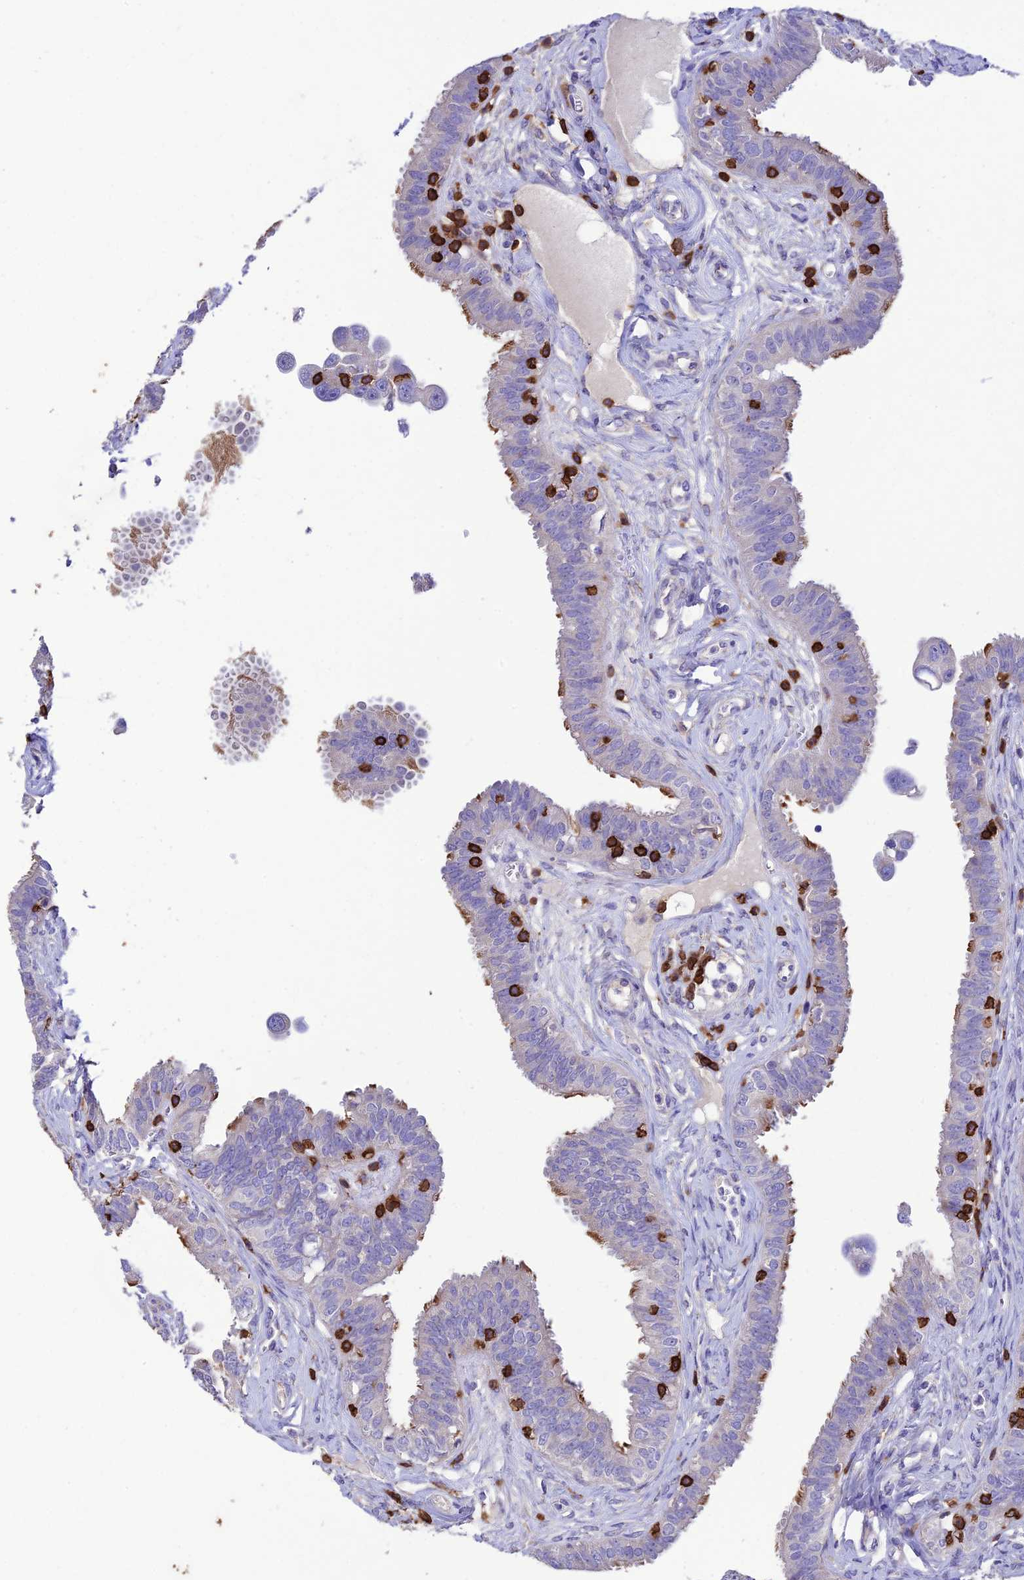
{"staining": {"intensity": "strong", "quantity": "<25%", "location": "cytoplasmic/membranous"}, "tissue": "fallopian tube", "cell_type": "Glandular cells", "image_type": "normal", "snomed": [{"axis": "morphology", "description": "Normal tissue, NOS"}, {"axis": "morphology", "description": "Carcinoma, NOS"}, {"axis": "topography", "description": "Fallopian tube"}, {"axis": "topography", "description": "Ovary"}], "caption": "The immunohistochemical stain shows strong cytoplasmic/membranous positivity in glandular cells of unremarkable fallopian tube.", "gene": "PTPRCAP", "patient": {"sex": "female", "age": 59}}